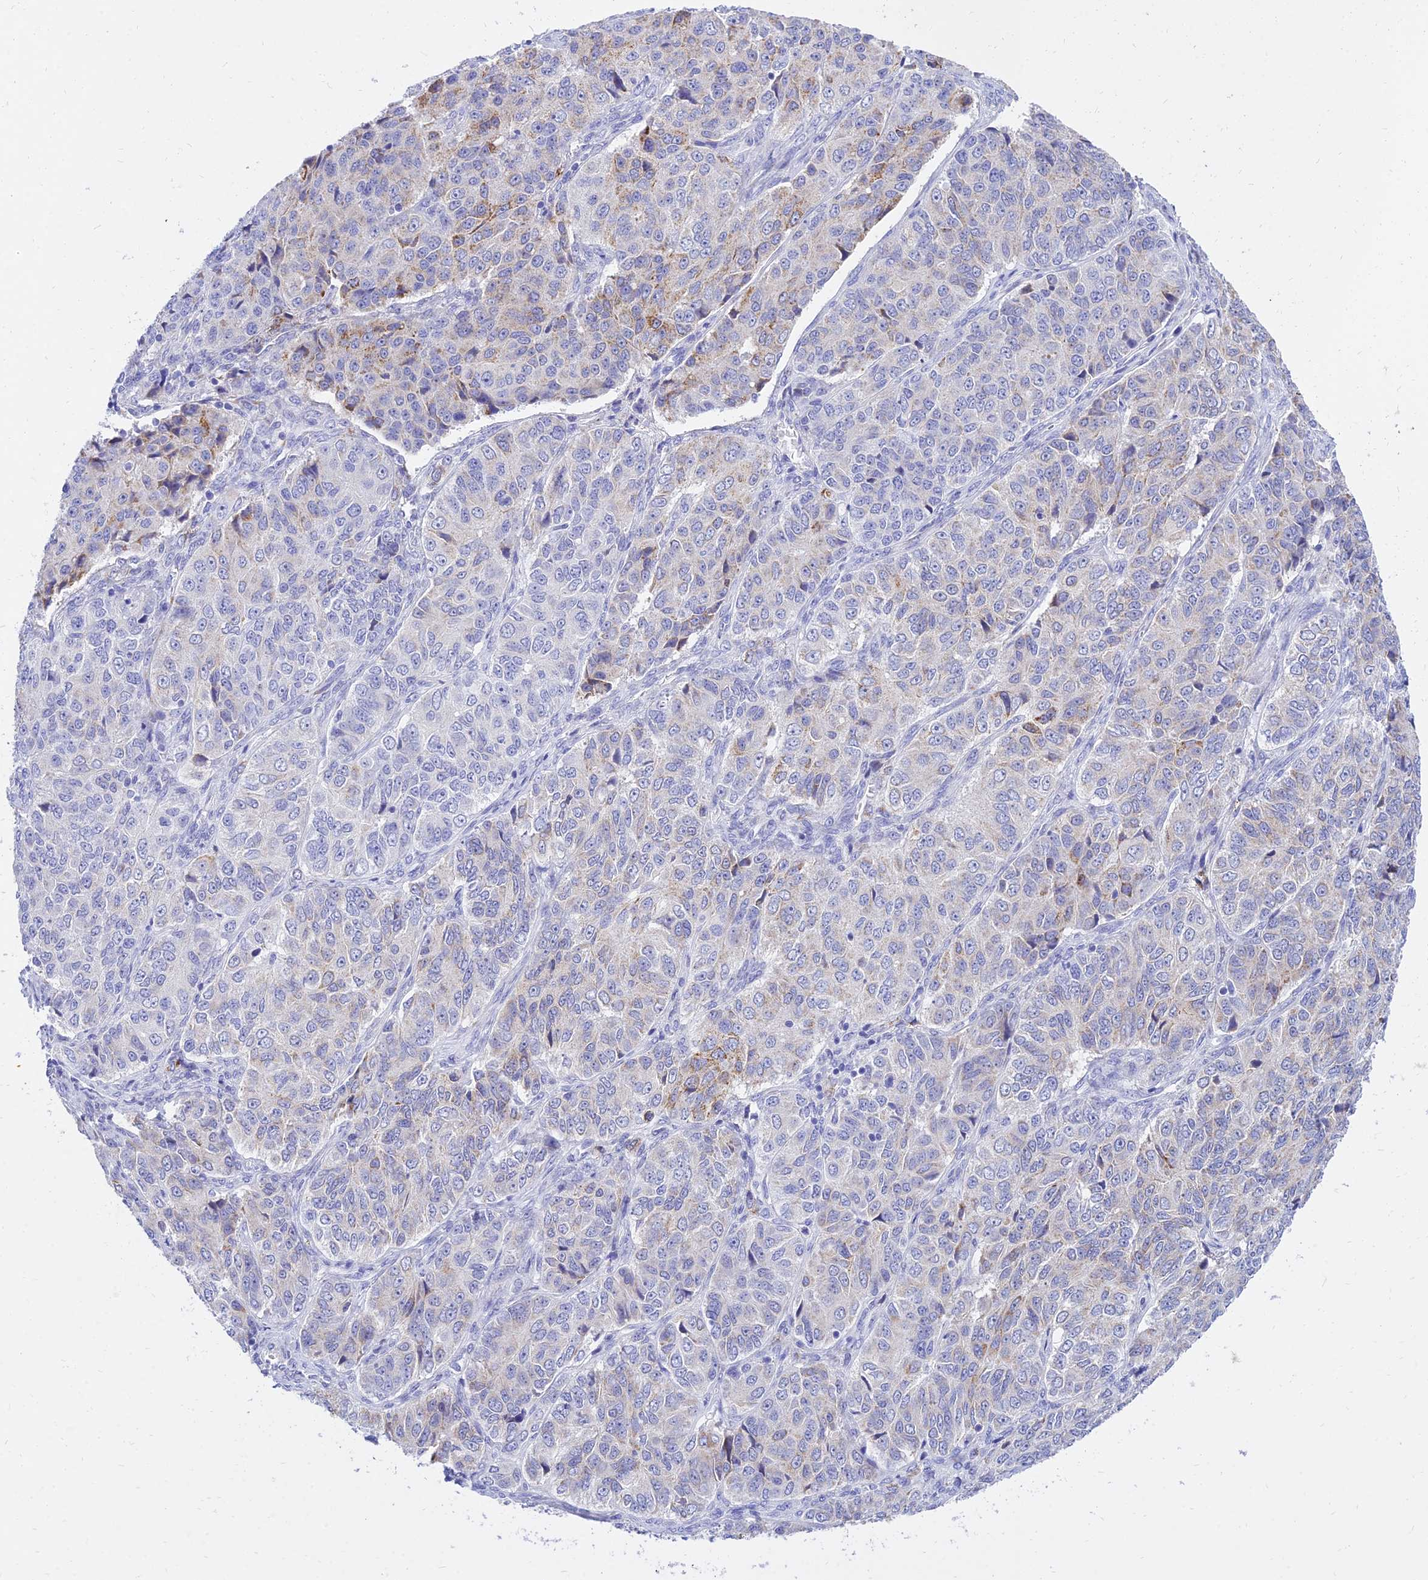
{"staining": {"intensity": "moderate", "quantity": "<25%", "location": "cytoplasmic/membranous"}, "tissue": "ovarian cancer", "cell_type": "Tumor cells", "image_type": "cancer", "snomed": [{"axis": "morphology", "description": "Carcinoma, endometroid"}, {"axis": "topography", "description": "Ovary"}], "caption": "Tumor cells display moderate cytoplasmic/membranous staining in approximately <25% of cells in ovarian cancer.", "gene": "PKN3", "patient": {"sex": "female", "age": 51}}